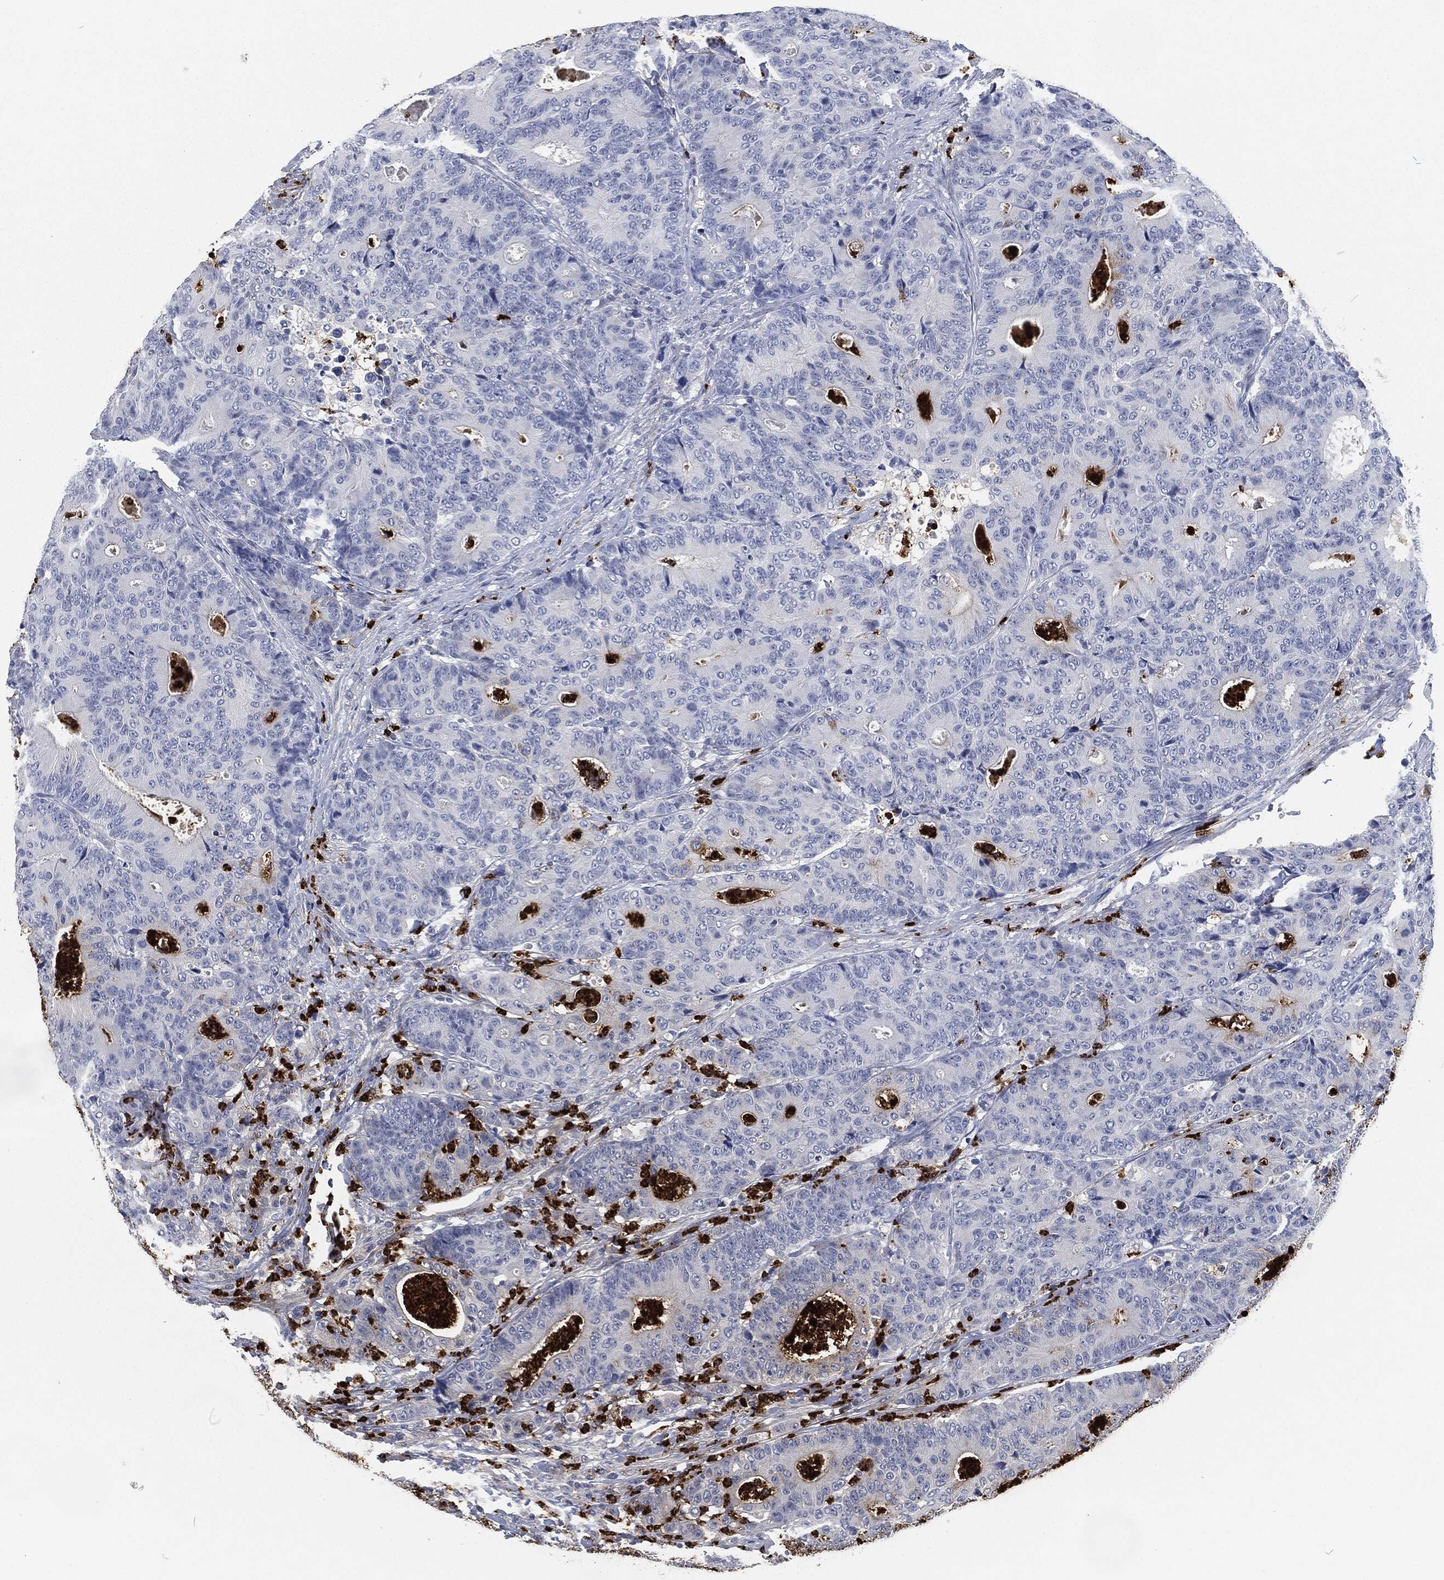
{"staining": {"intensity": "negative", "quantity": "none", "location": "none"}, "tissue": "colorectal cancer", "cell_type": "Tumor cells", "image_type": "cancer", "snomed": [{"axis": "morphology", "description": "Adenocarcinoma, NOS"}, {"axis": "topography", "description": "Colon"}], "caption": "Immunohistochemical staining of human colorectal adenocarcinoma demonstrates no significant staining in tumor cells.", "gene": "MPO", "patient": {"sex": "male", "age": 70}}